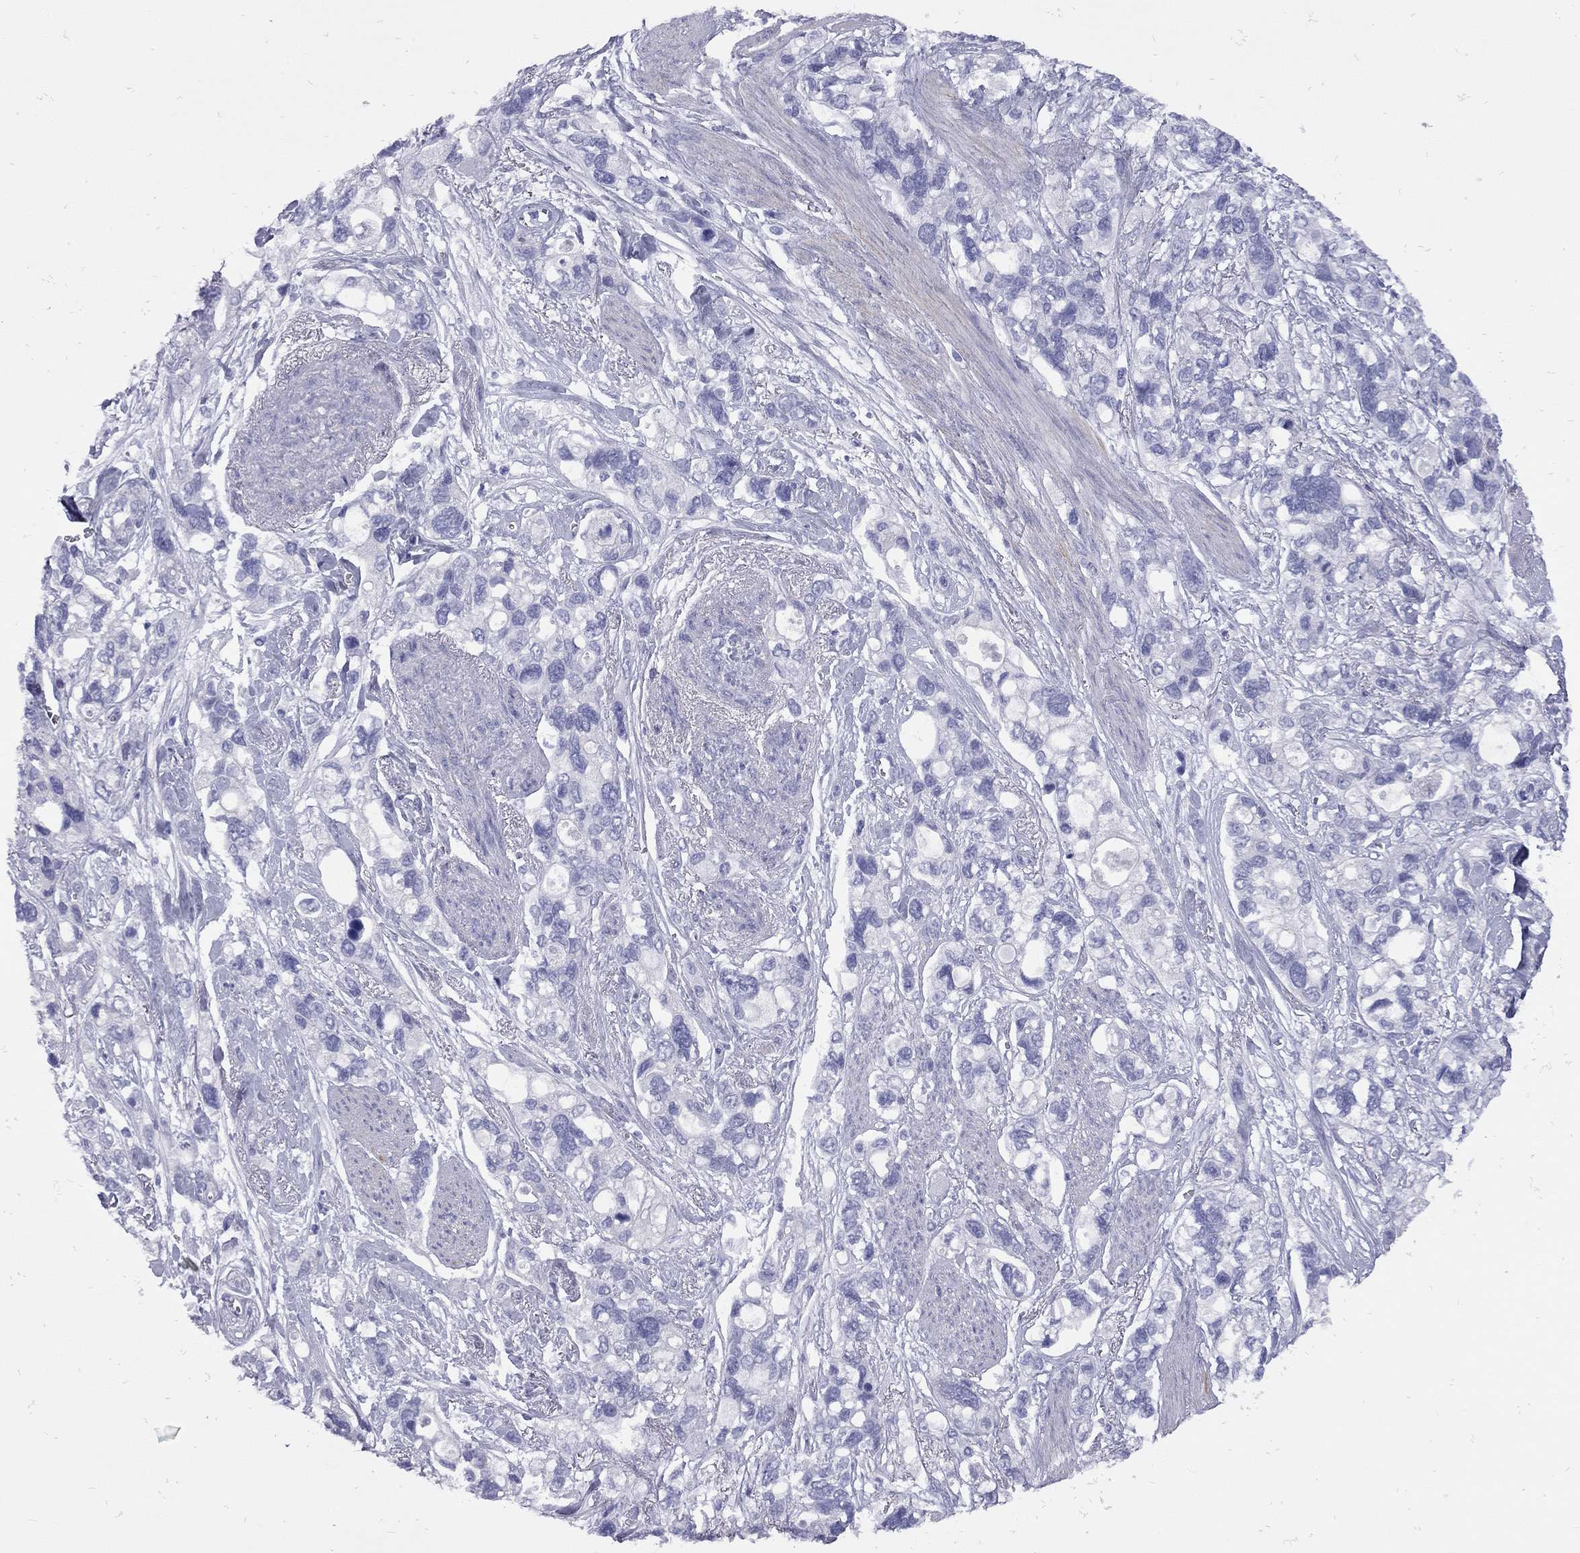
{"staining": {"intensity": "negative", "quantity": "none", "location": "none"}, "tissue": "stomach cancer", "cell_type": "Tumor cells", "image_type": "cancer", "snomed": [{"axis": "morphology", "description": "Adenocarcinoma, NOS"}, {"axis": "topography", "description": "Stomach, upper"}], "caption": "Adenocarcinoma (stomach) was stained to show a protein in brown. There is no significant expression in tumor cells. The staining is performed using DAB brown chromogen with nuclei counter-stained in using hematoxylin.", "gene": "EPPIN", "patient": {"sex": "female", "age": 81}}